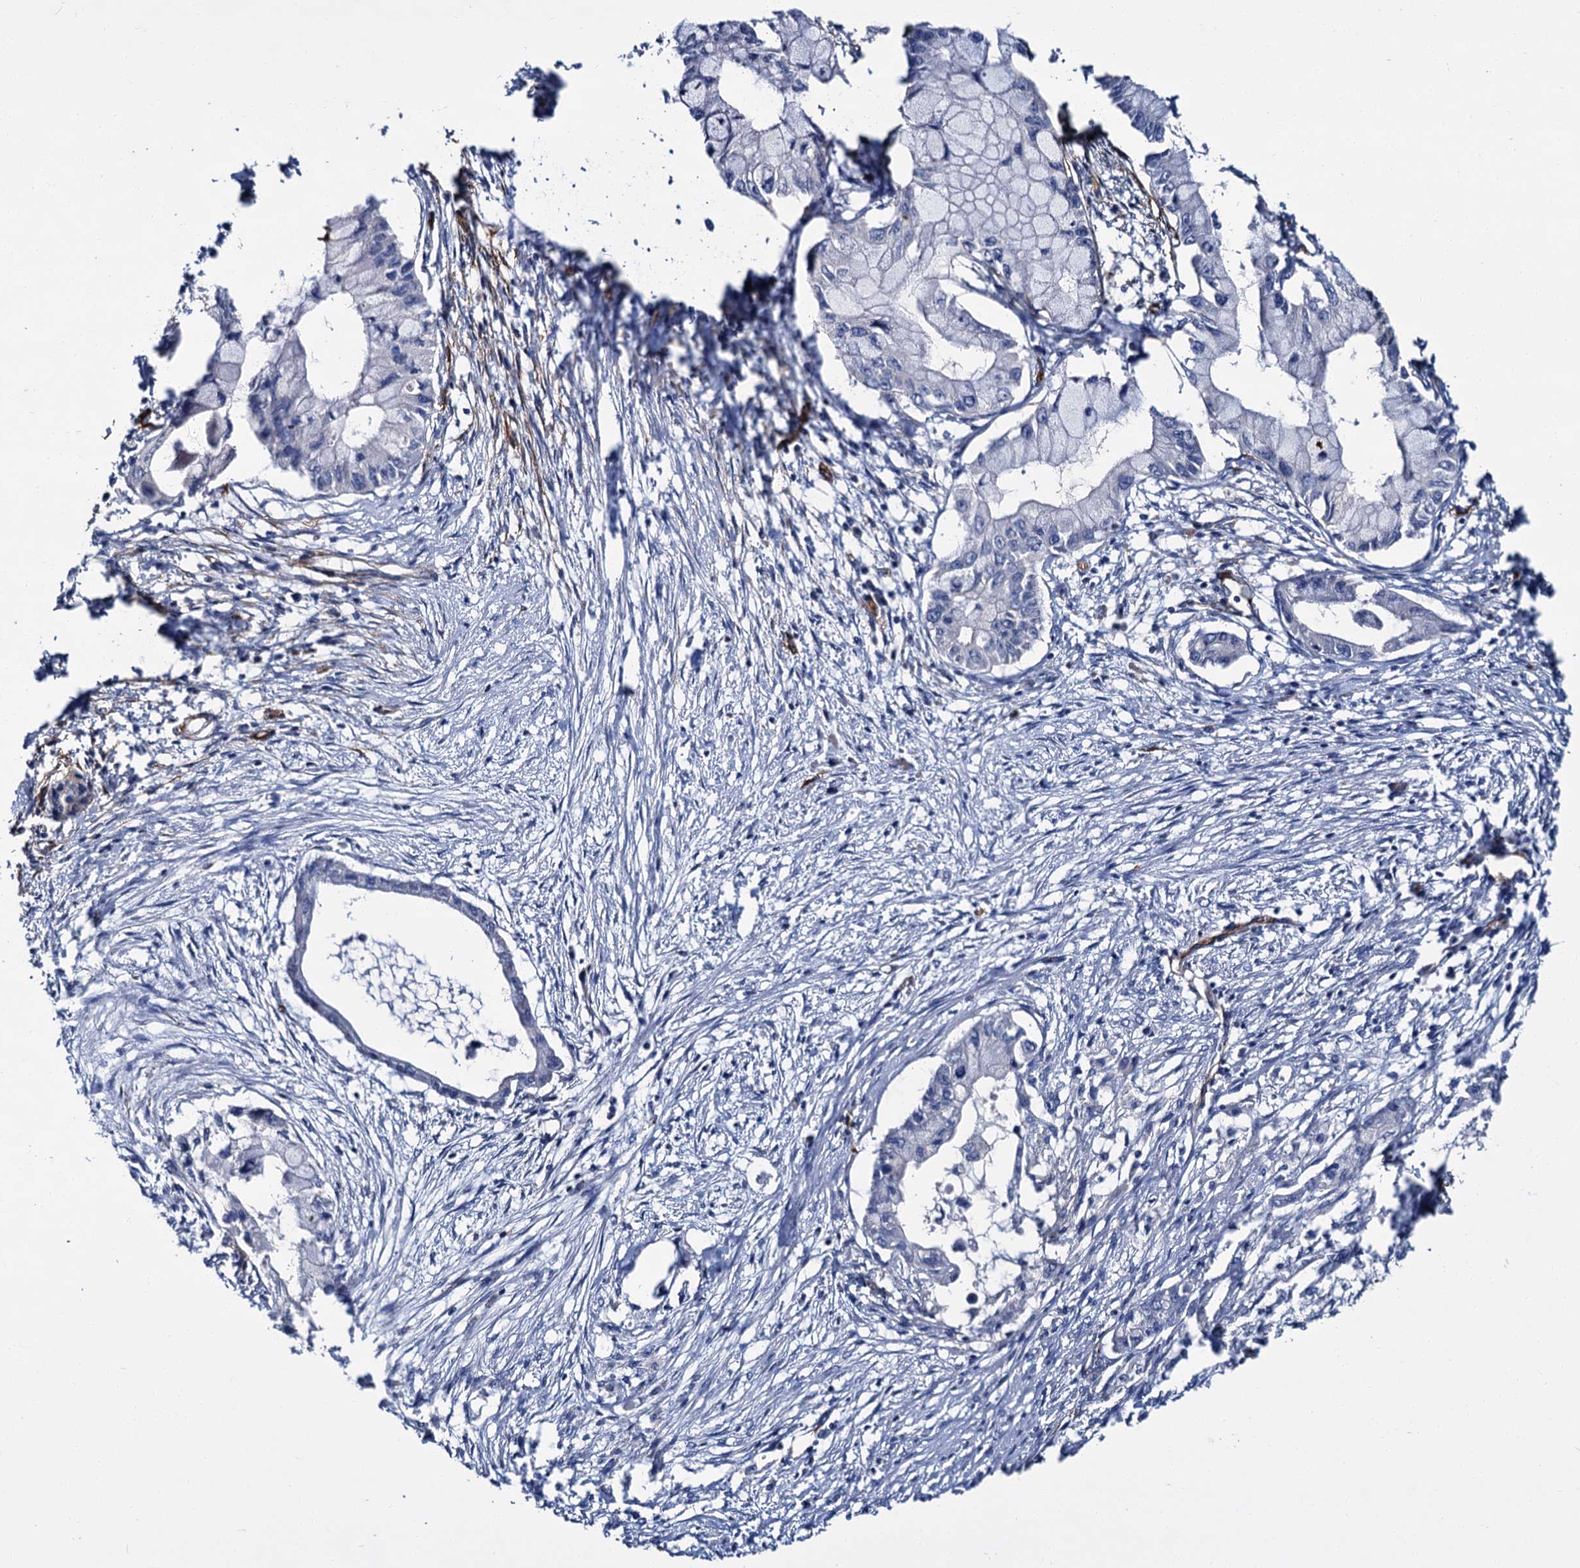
{"staining": {"intensity": "negative", "quantity": "none", "location": "none"}, "tissue": "pancreatic cancer", "cell_type": "Tumor cells", "image_type": "cancer", "snomed": [{"axis": "morphology", "description": "Adenocarcinoma, NOS"}, {"axis": "topography", "description": "Pancreas"}], "caption": "Protein analysis of pancreatic adenocarcinoma demonstrates no significant positivity in tumor cells.", "gene": "CACNA1C", "patient": {"sex": "male", "age": 48}}